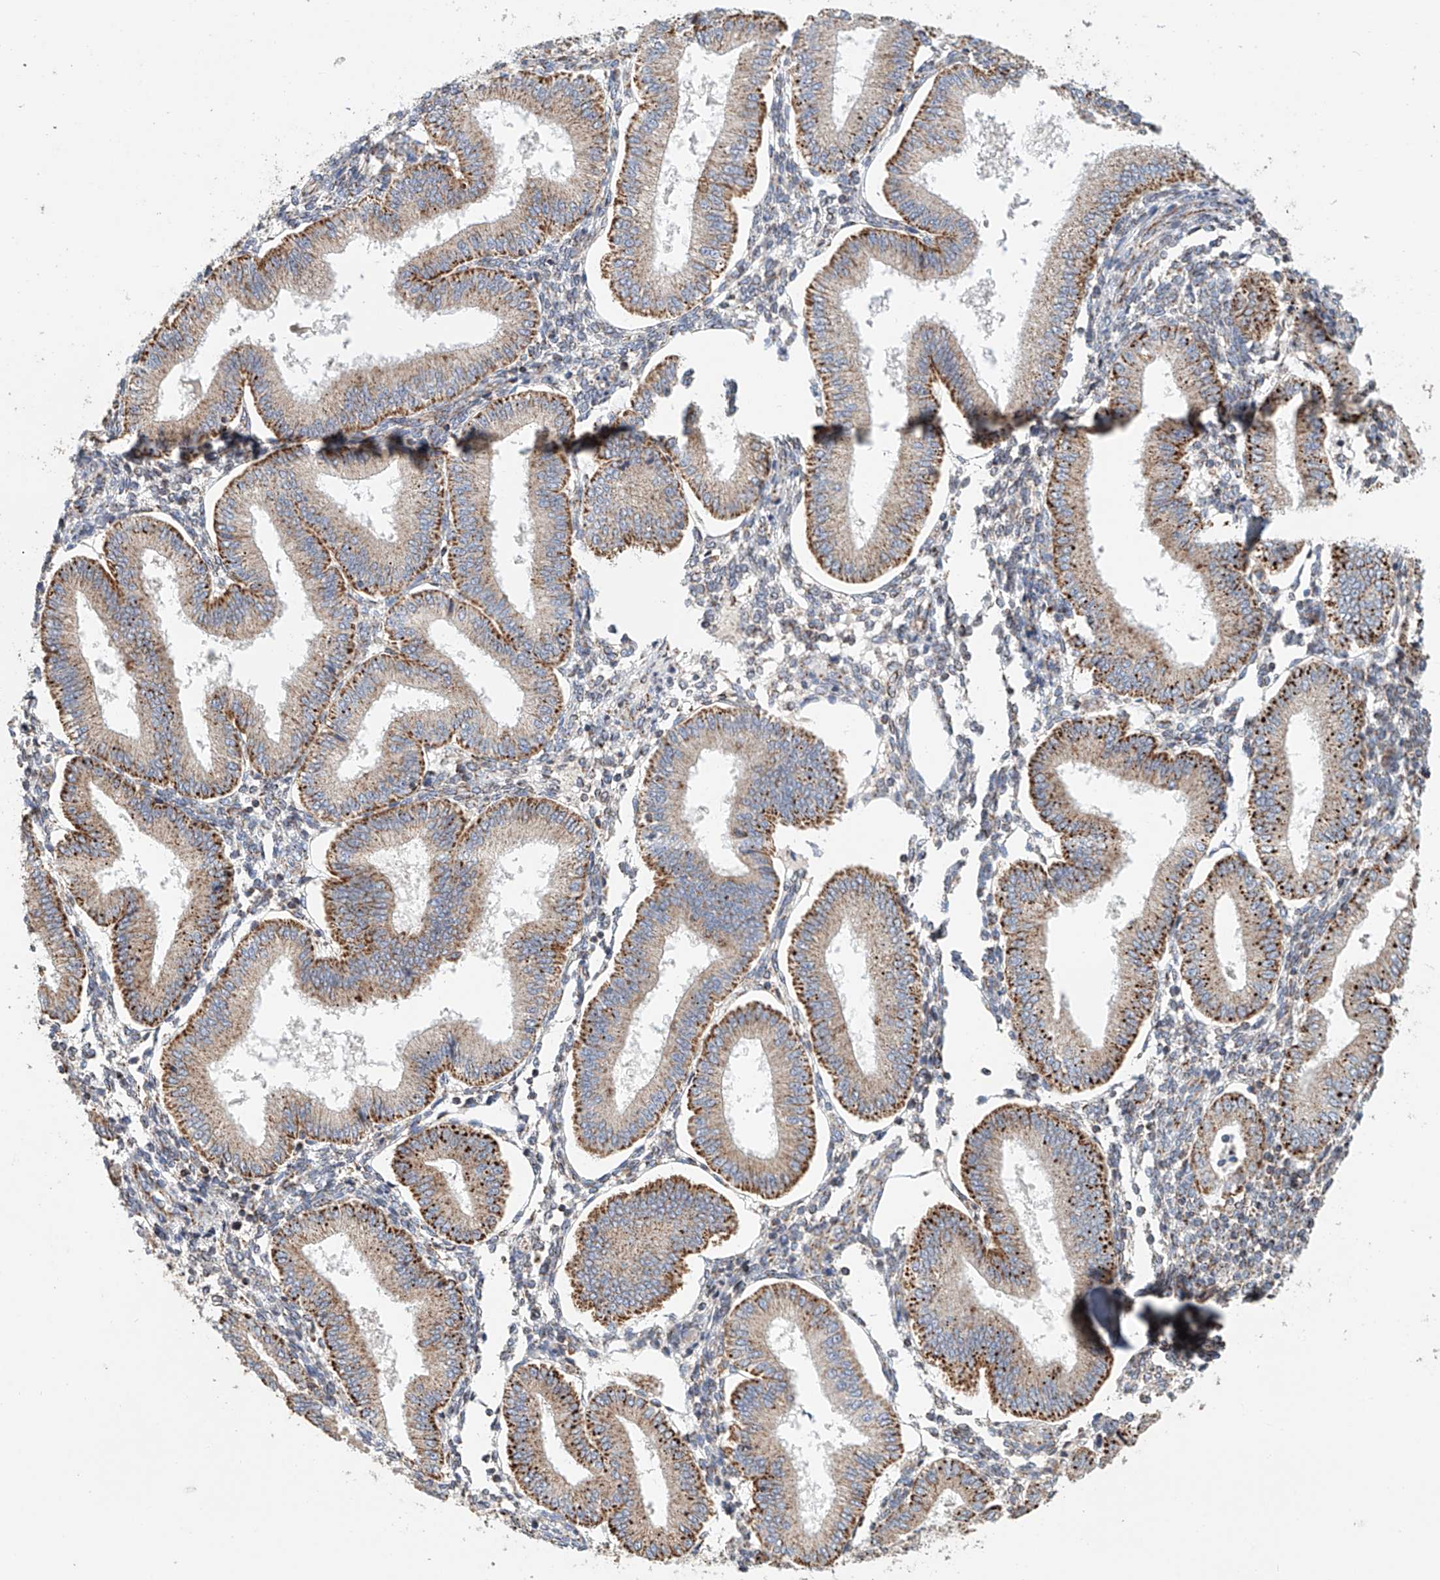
{"staining": {"intensity": "weak", "quantity": "25%-75%", "location": "cytoplasmic/membranous"}, "tissue": "endometrium", "cell_type": "Cells in endometrial stroma", "image_type": "normal", "snomed": [{"axis": "morphology", "description": "Normal tissue, NOS"}, {"axis": "topography", "description": "Endometrium"}], "caption": "An image of human endometrium stained for a protein reveals weak cytoplasmic/membranous brown staining in cells in endometrial stroma.", "gene": "MCL1", "patient": {"sex": "female", "age": 39}}